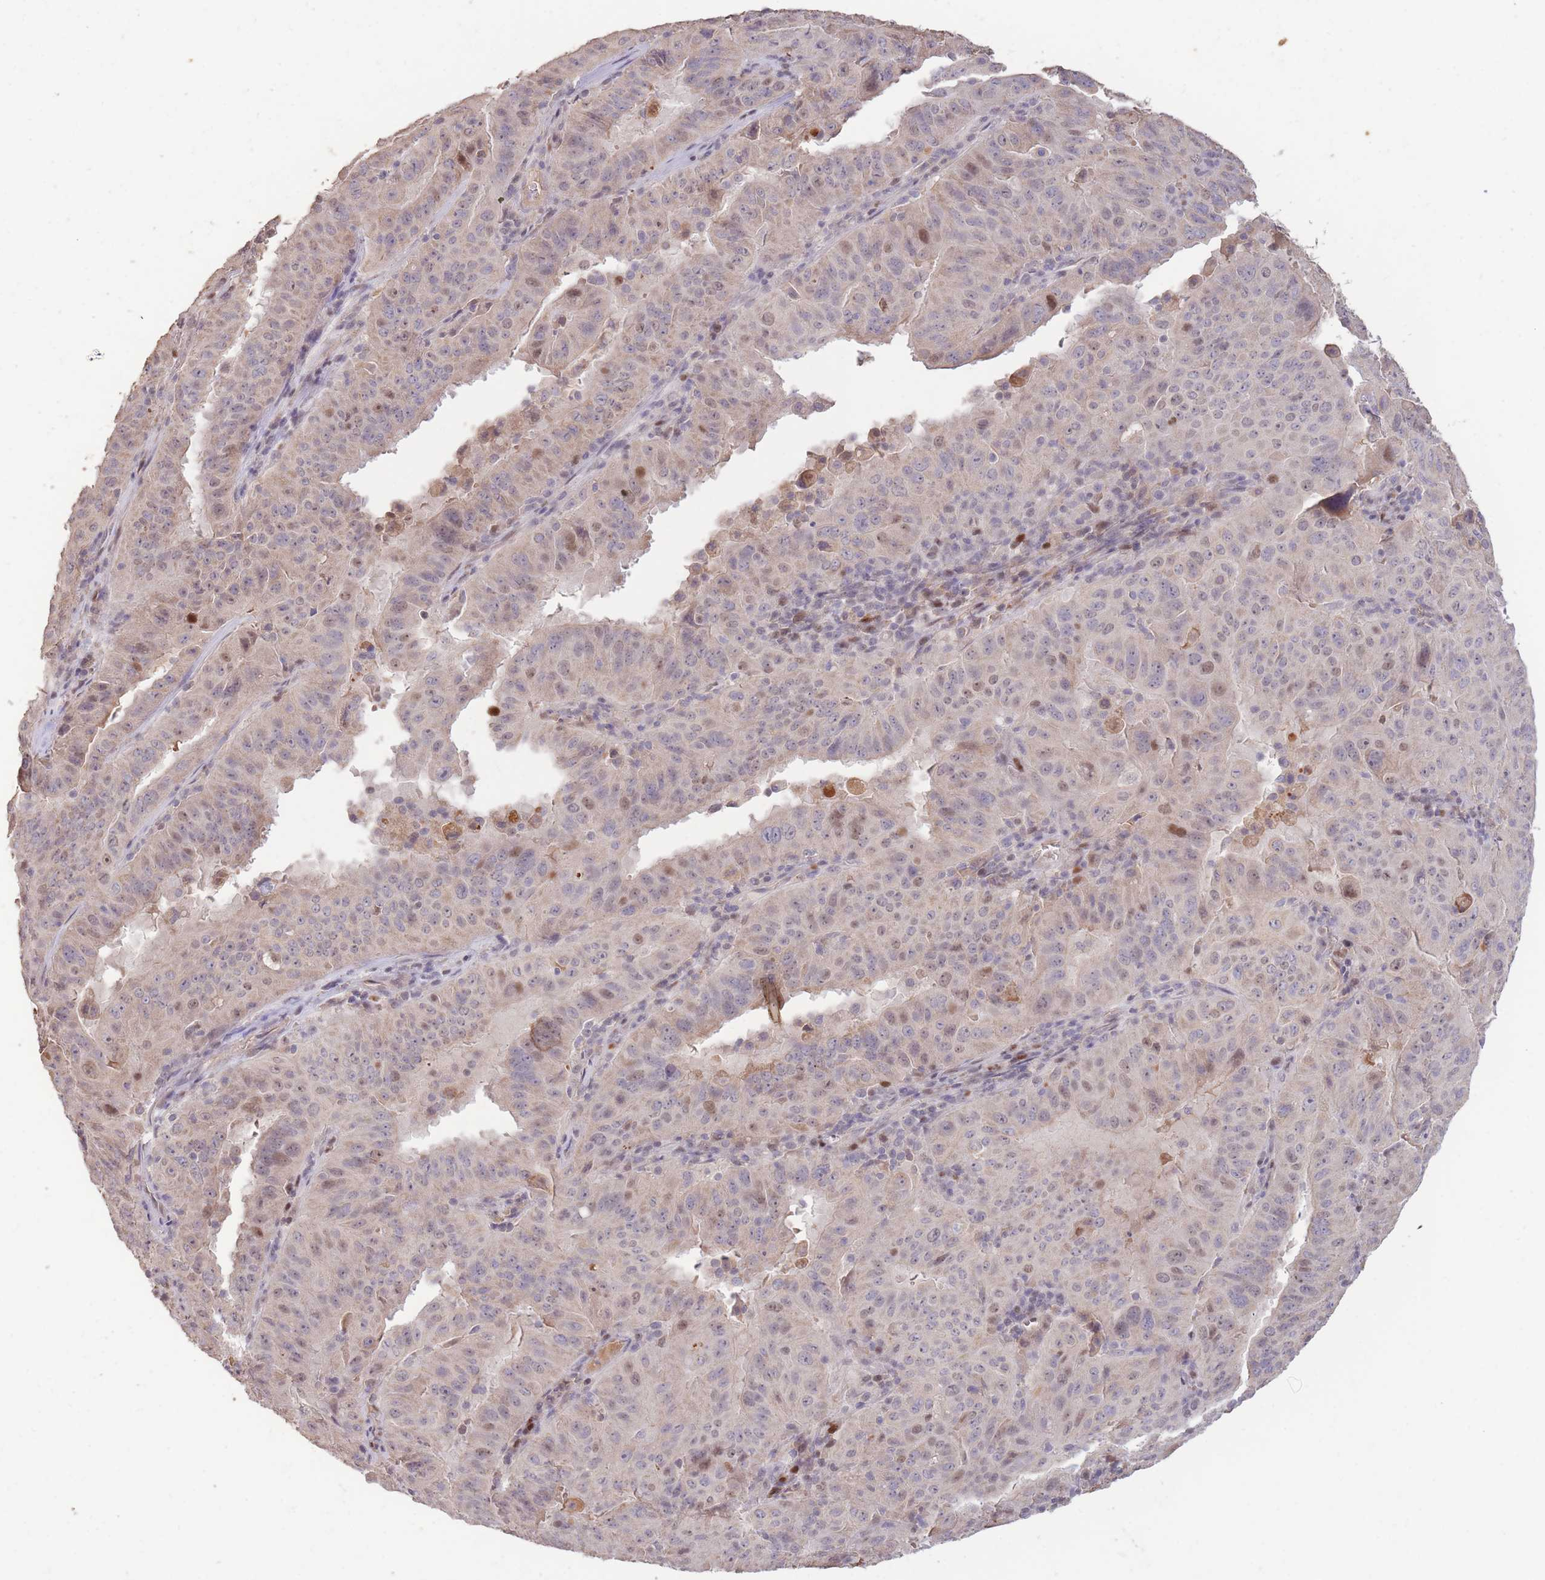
{"staining": {"intensity": "moderate", "quantity": "<25%", "location": "nuclear"}, "tissue": "pancreatic cancer", "cell_type": "Tumor cells", "image_type": "cancer", "snomed": [{"axis": "morphology", "description": "Adenocarcinoma, NOS"}, {"axis": "topography", "description": "Pancreas"}], "caption": "Pancreatic cancer (adenocarcinoma) was stained to show a protein in brown. There is low levels of moderate nuclear staining in approximately <25% of tumor cells.", "gene": "RGS14", "patient": {"sex": "male", "age": 63}}